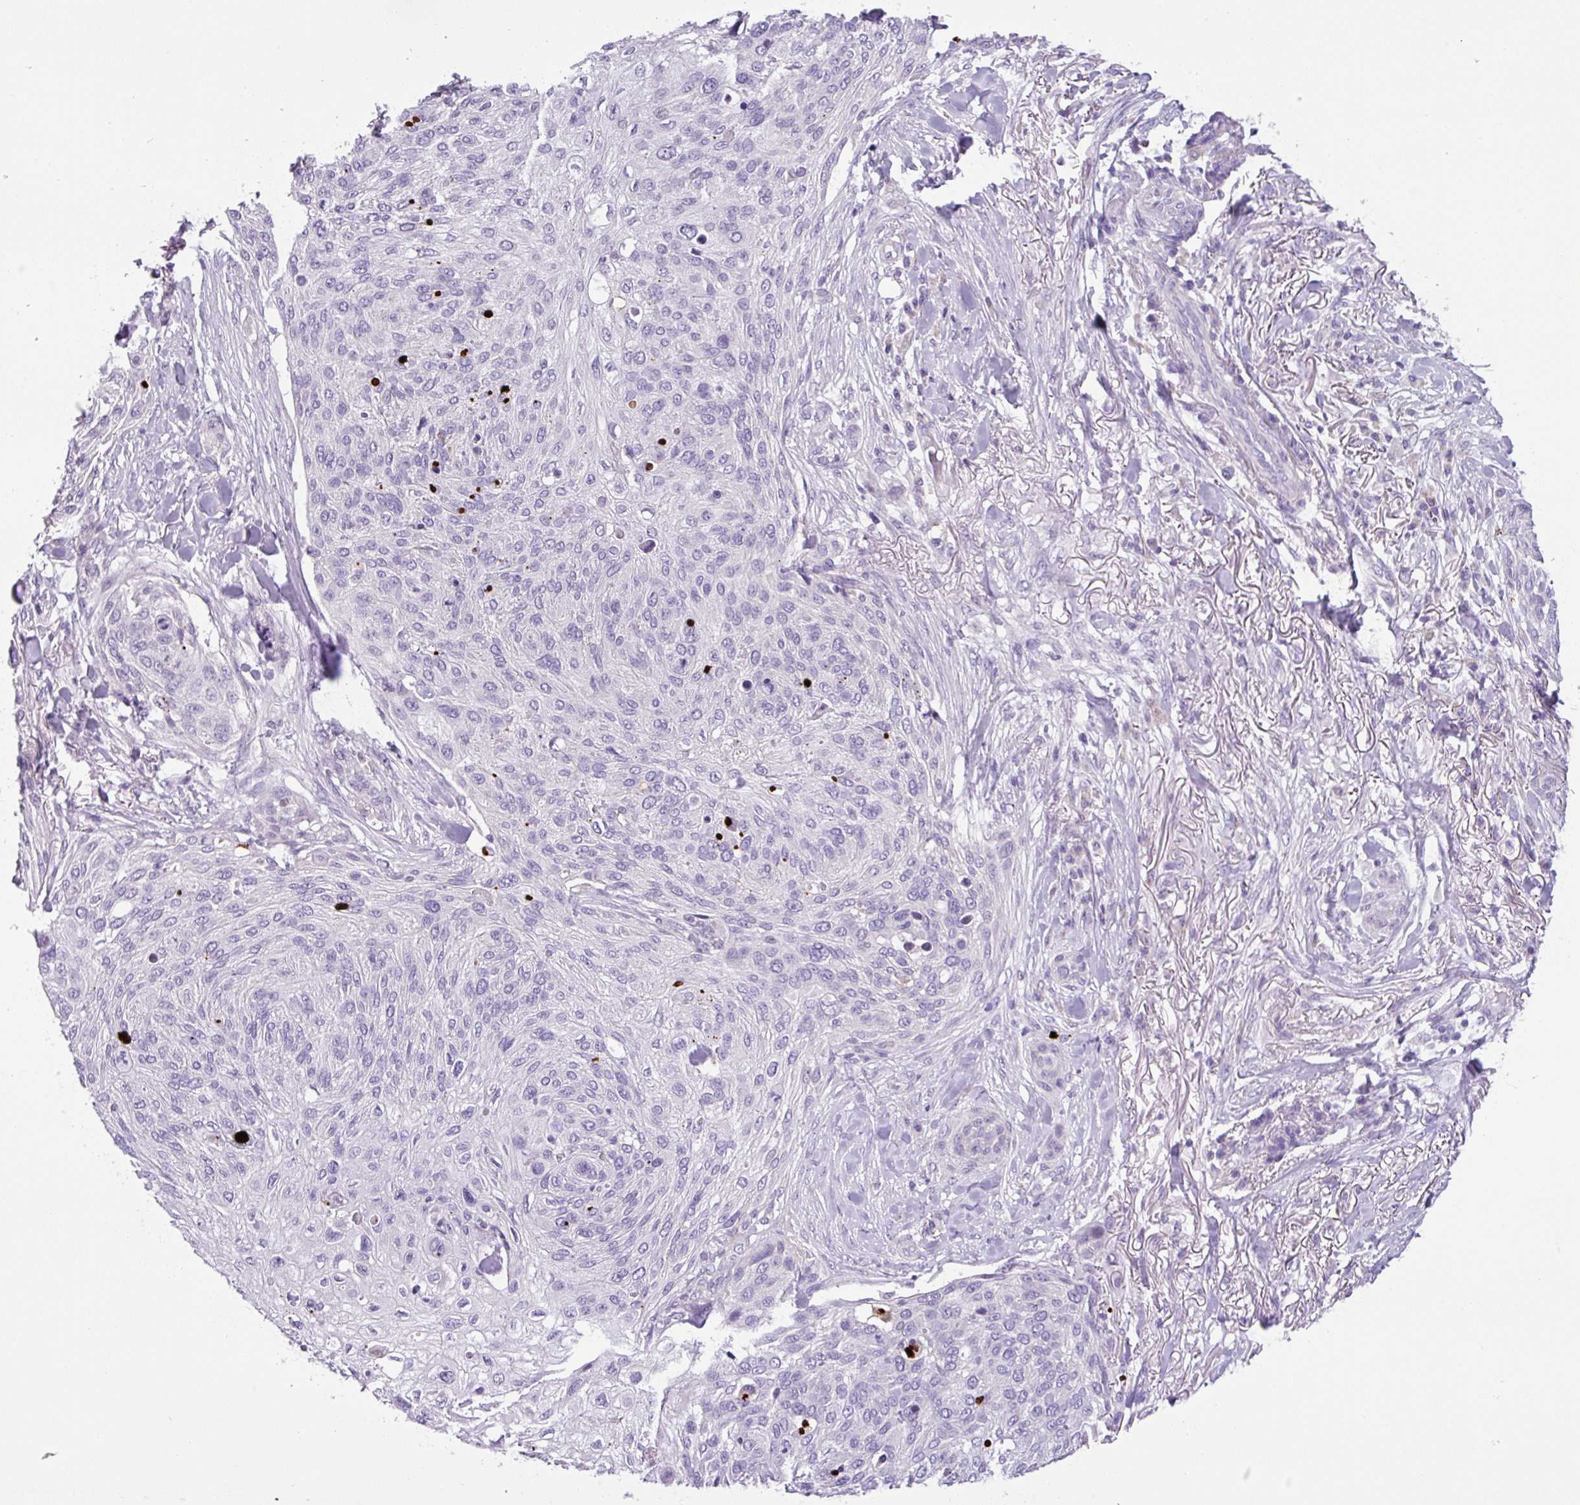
{"staining": {"intensity": "negative", "quantity": "none", "location": "none"}, "tissue": "skin cancer", "cell_type": "Tumor cells", "image_type": "cancer", "snomed": [{"axis": "morphology", "description": "Squamous cell carcinoma, NOS"}, {"axis": "topography", "description": "Skin"}], "caption": "Image shows no protein positivity in tumor cells of squamous cell carcinoma (skin) tissue. The staining is performed using DAB brown chromogen with nuclei counter-stained in using hematoxylin.", "gene": "HMCN2", "patient": {"sex": "female", "age": 87}}